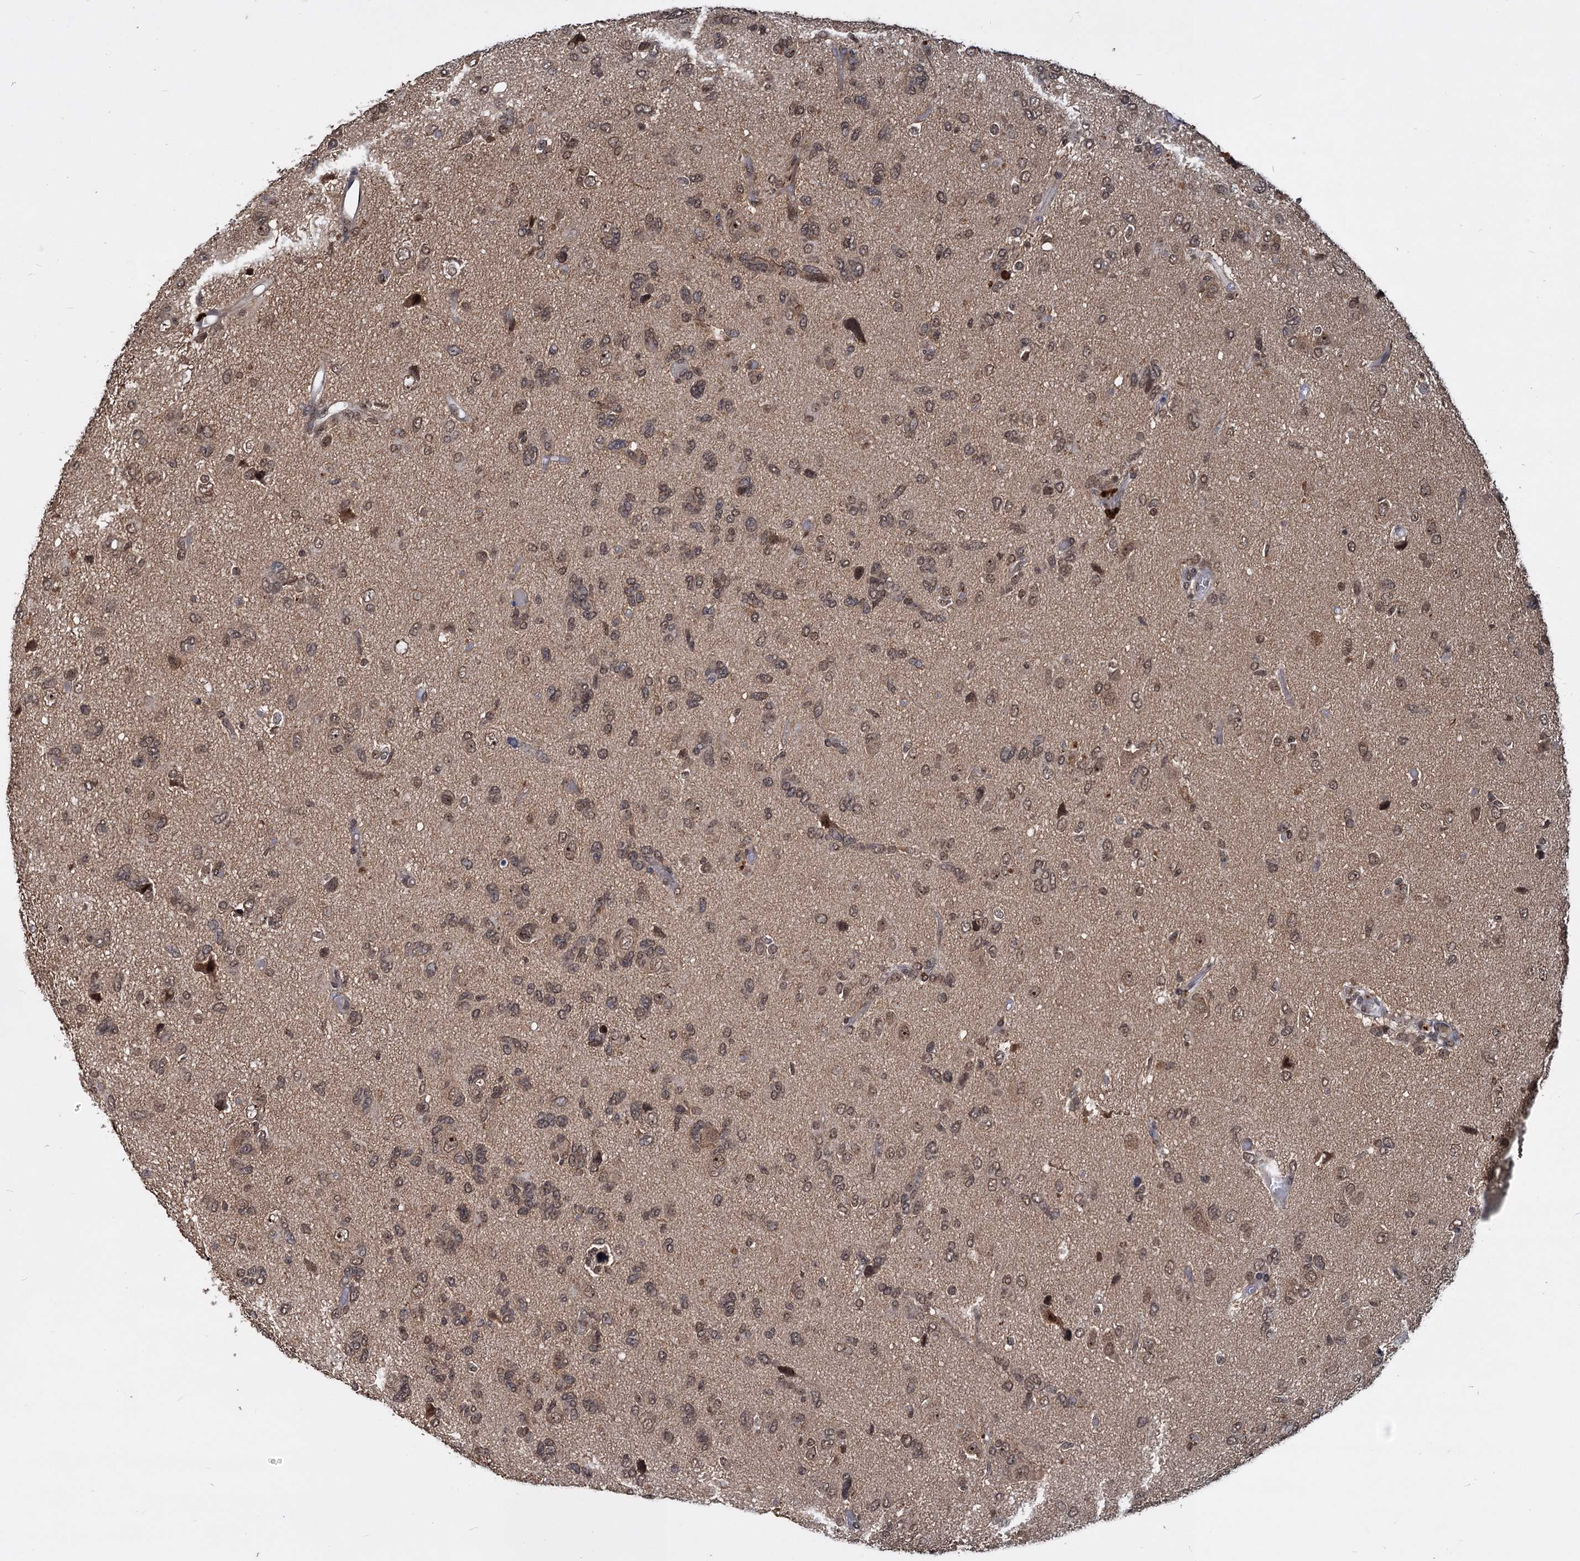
{"staining": {"intensity": "weak", "quantity": ">75%", "location": "nuclear"}, "tissue": "glioma", "cell_type": "Tumor cells", "image_type": "cancer", "snomed": [{"axis": "morphology", "description": "Glioma, malignant, High grade"}, {"axis": "topography", "description": "Brain"}], "caption": "A low amount of weak nuclear staining is appreciated in about >75% of tumor cells in glioma tissue.", "gene": "FAM216B", "patient": {"sex": "female", "age": 59}}